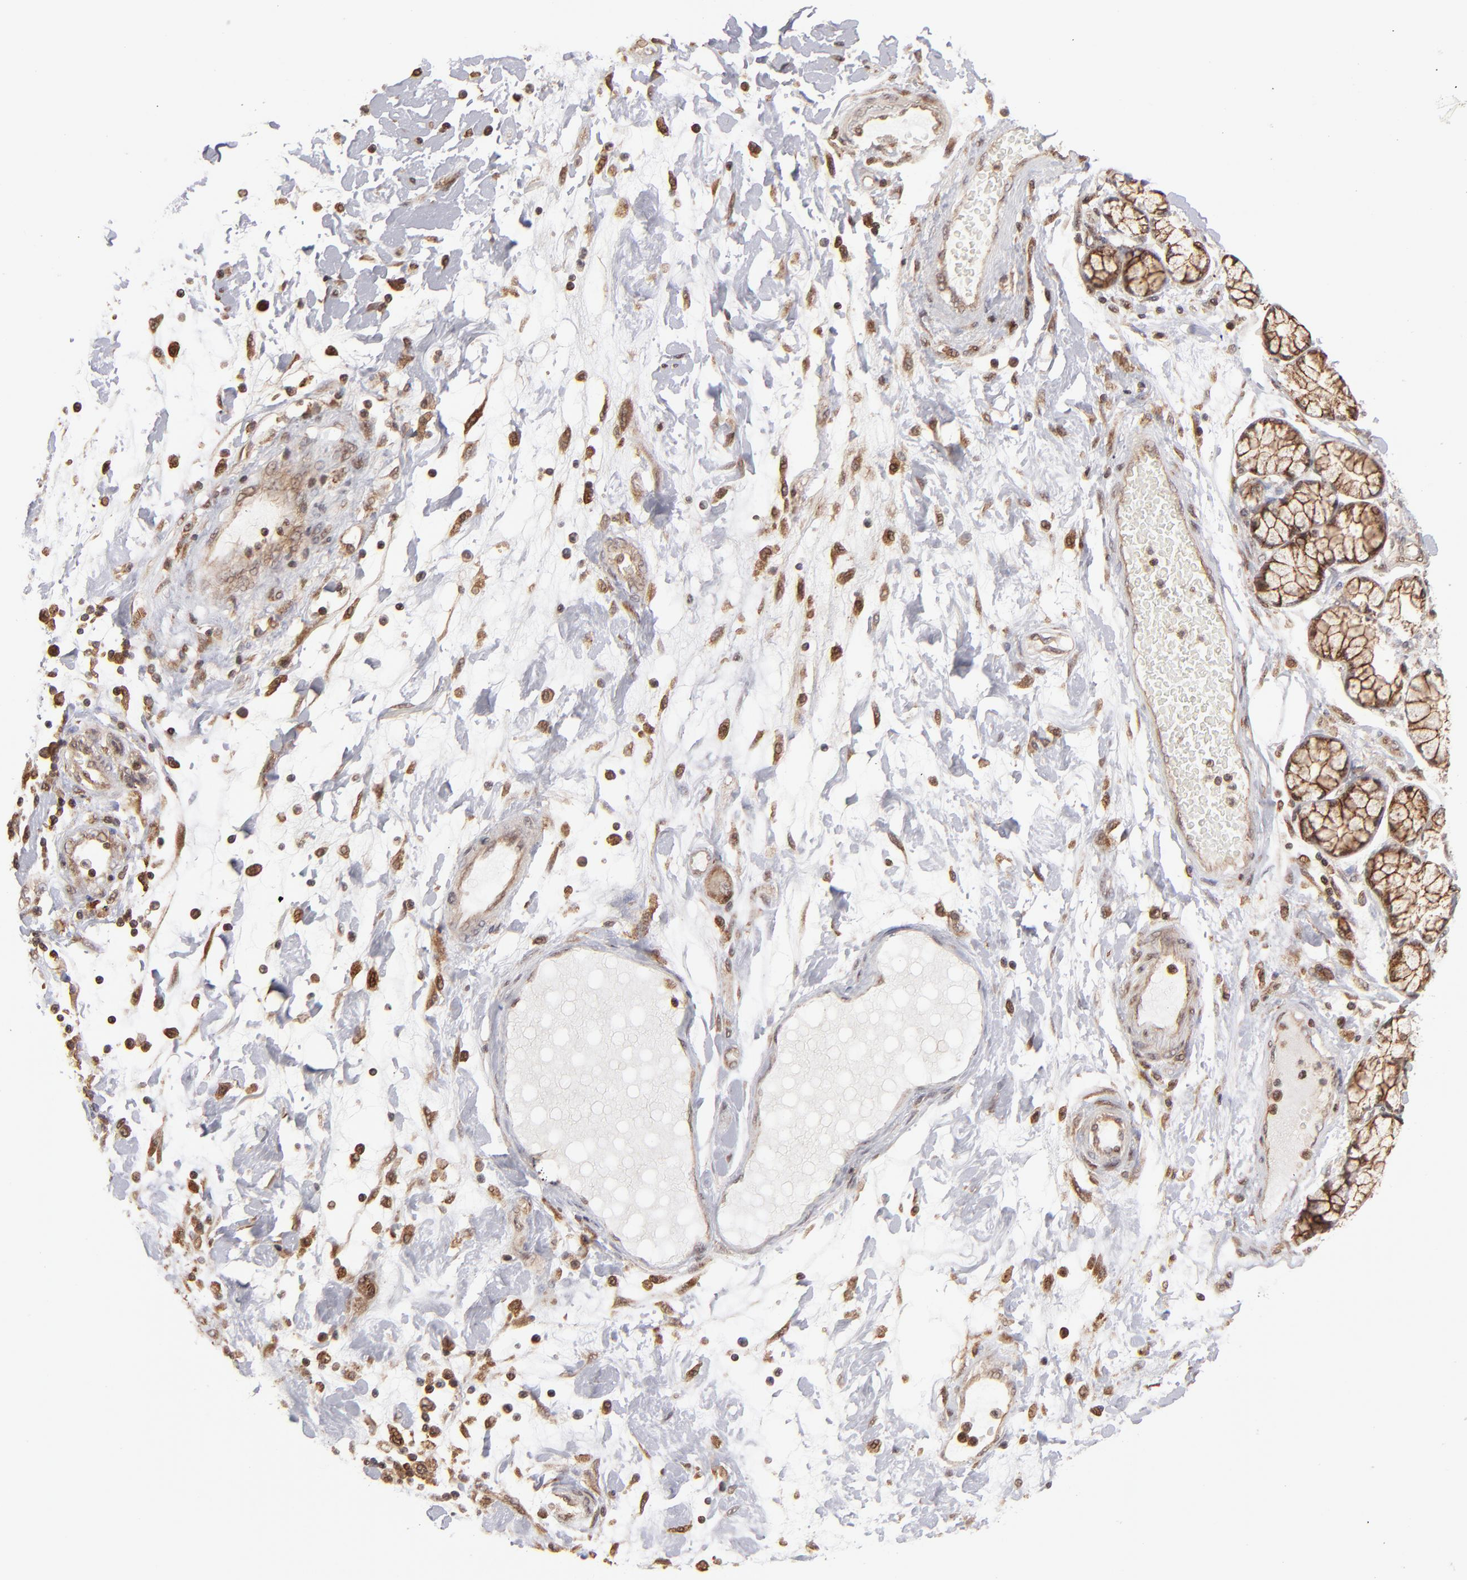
{"staining": {"intensity": "moderate", "quantity": ">75%", "location": "cytoplasmic/membranous,nuclear"}, "tissue": "pancreatic cancer", "cell_type": "Tumor cells", "image_type": "cancer", "snomed": [{"axis": "morphology", "description": "Adenocarcinoma, NOS"}, {"axis": "morphology", "description": "Adenocarcinoma, metastatic, NOS"}, {"axis": "topography", "description": "Lymph node"}, {"axis": "topography", "description": "Pancreas"}, {"axis": "topography", "description": "Duodenum"}], "caption": "Pancreatic cancer (metastatic adenocarcinoma) stained for a protein (brown) shows moderate cytoplasmic/membranous and nuclear positive staining in approximately >75% of tumor cells.", "gene": "RGS6", "patient": {"sex": "female", "age": 64}}